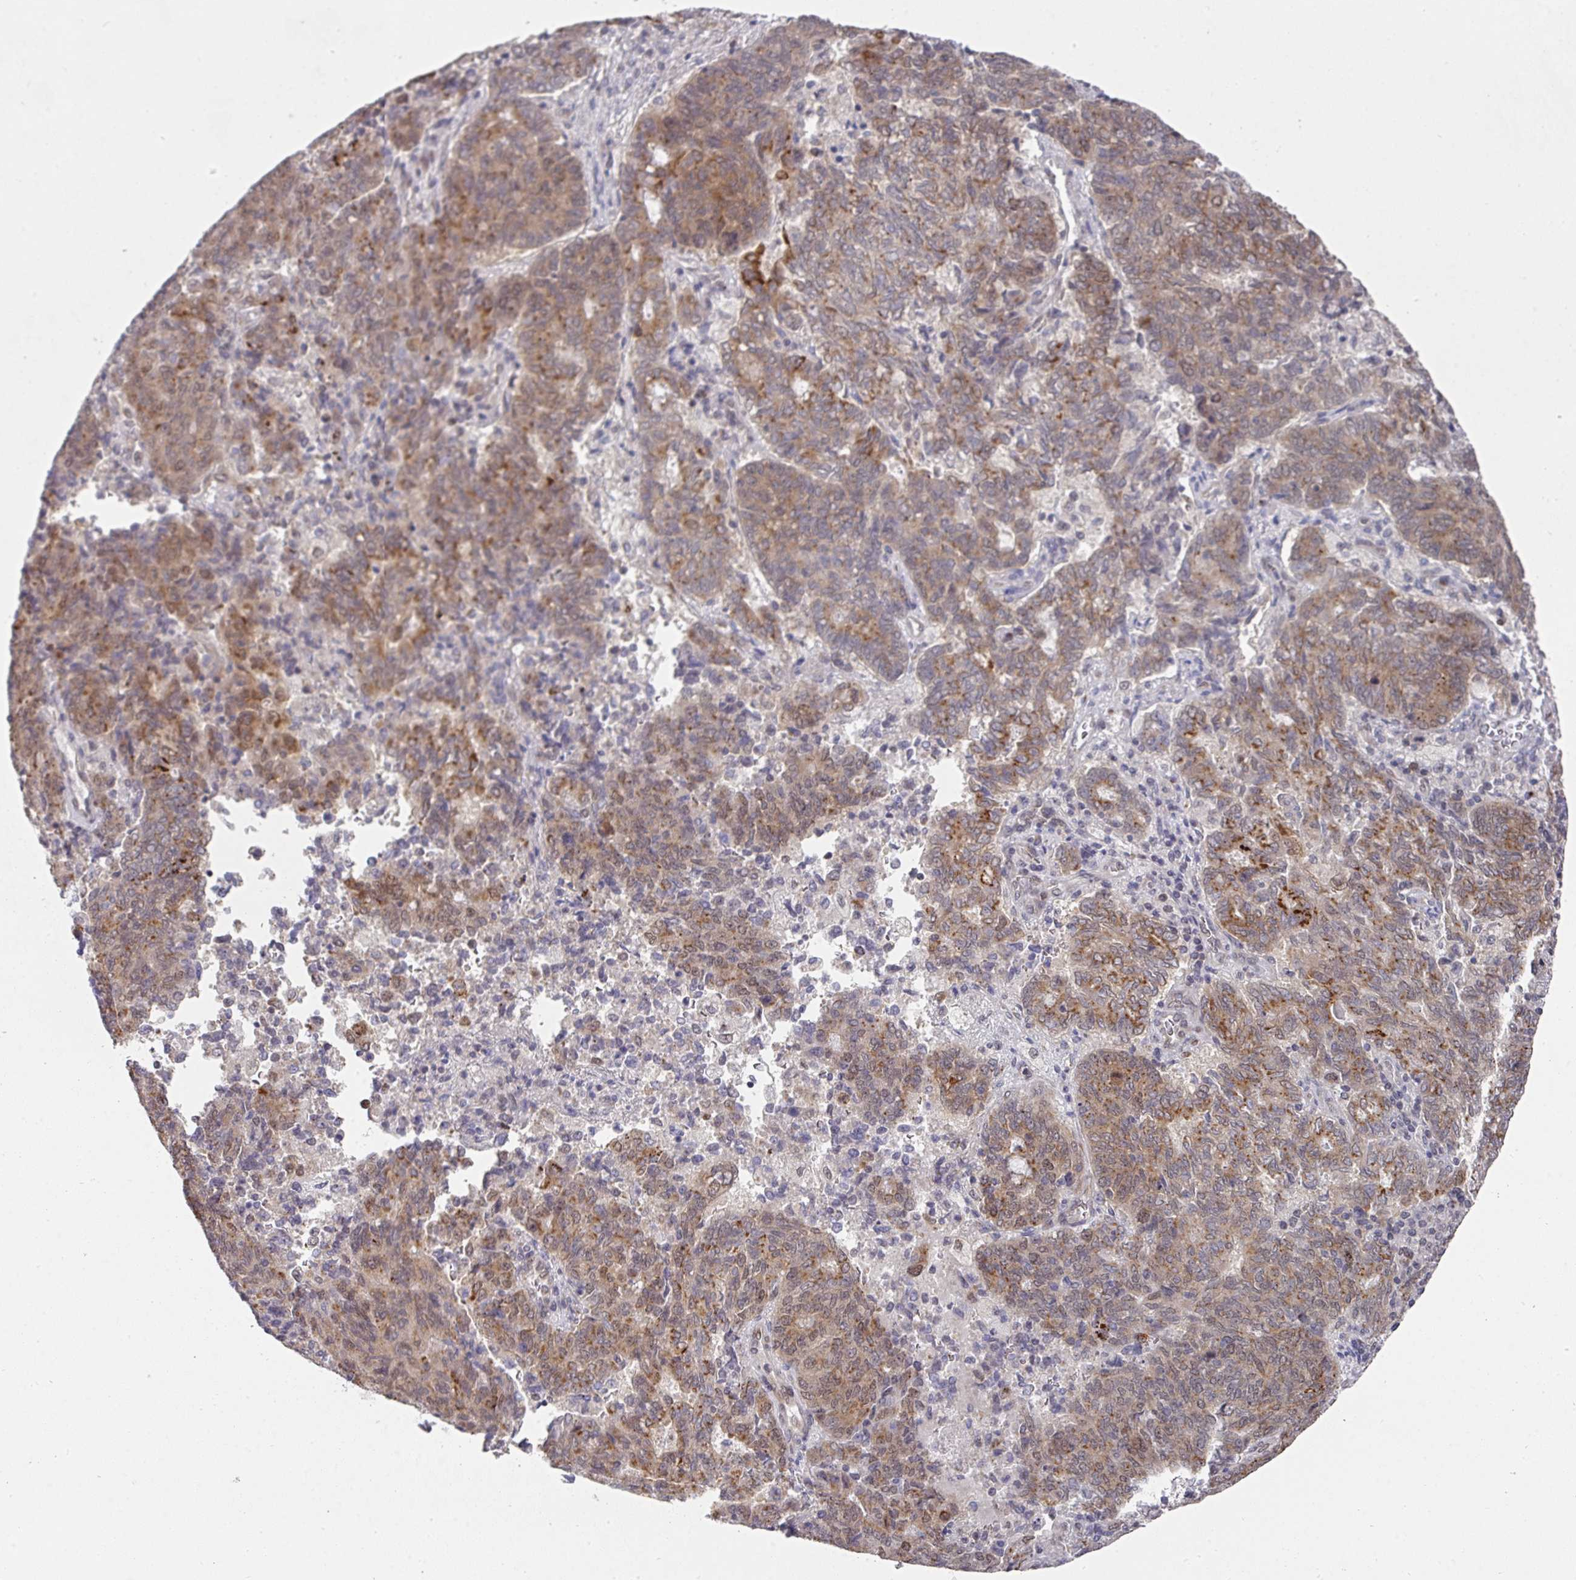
{"staining": {"intensity": "moderate", "quantity": ">75%", "location": "cytoplasmic/membranous"}, "tissue": "endometrial cancer", "cell_type": "Tumor cells", "image_type": "cancer", "snomed": [{"axis": "morphology", "description": "Adenocarcinoma, NOS"}, {"axis": "topography", "description": "Endometrium"}], "caption": "Immunohistochemistry (IHC) (DAB (3,3'-diaminobenzidine)) staining of human adenocarcinoma (endometrial) displays moderate cytoplasmic/membranous protein positivity in about >75% of tumor cells. (Brightfield microscopy of DAB IHC at high magnification).", "gene": "C18orf25", "patient": {"sex": "female", "age": 80}}